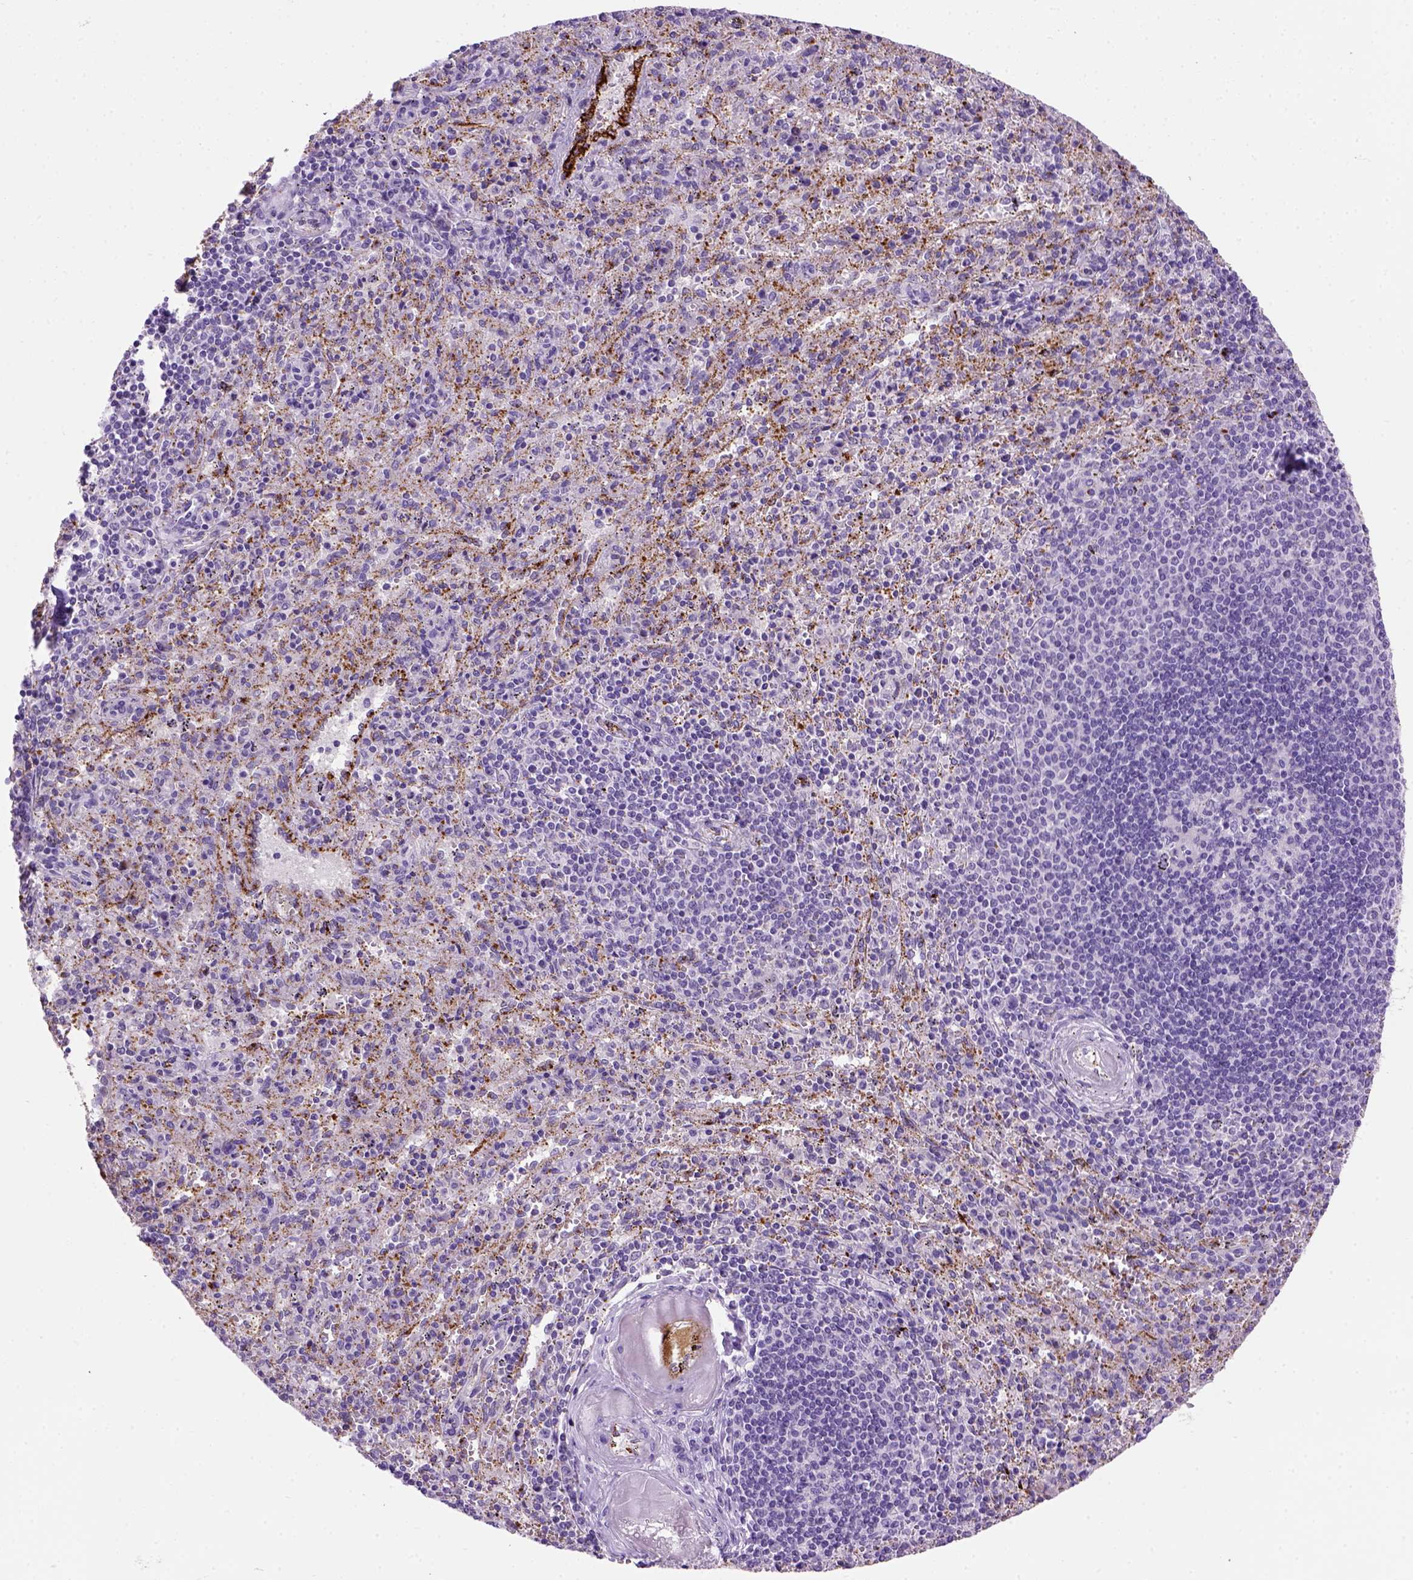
{"staining": {"intensity": "negative", "quantity": "none", "location": "none"}, "tissue": "spleen", "cell_type": "Cells in red pulp", "image_type": "normal", "snomed": [{"axis": "morphology", "description": "Normal tissue, NOS"}, {"axis": "topography", "description": "Spleen"}], "caption": "High magnification brightfield microscopy of normal spleen stained with DAB (3,3'-diaminobenzidine) (brown) and counterstained with hematoxylin (blue): cells in red pulp show no significant staining.", "gene": "VWF", "patient": {"sex": "male", "age": 57}}